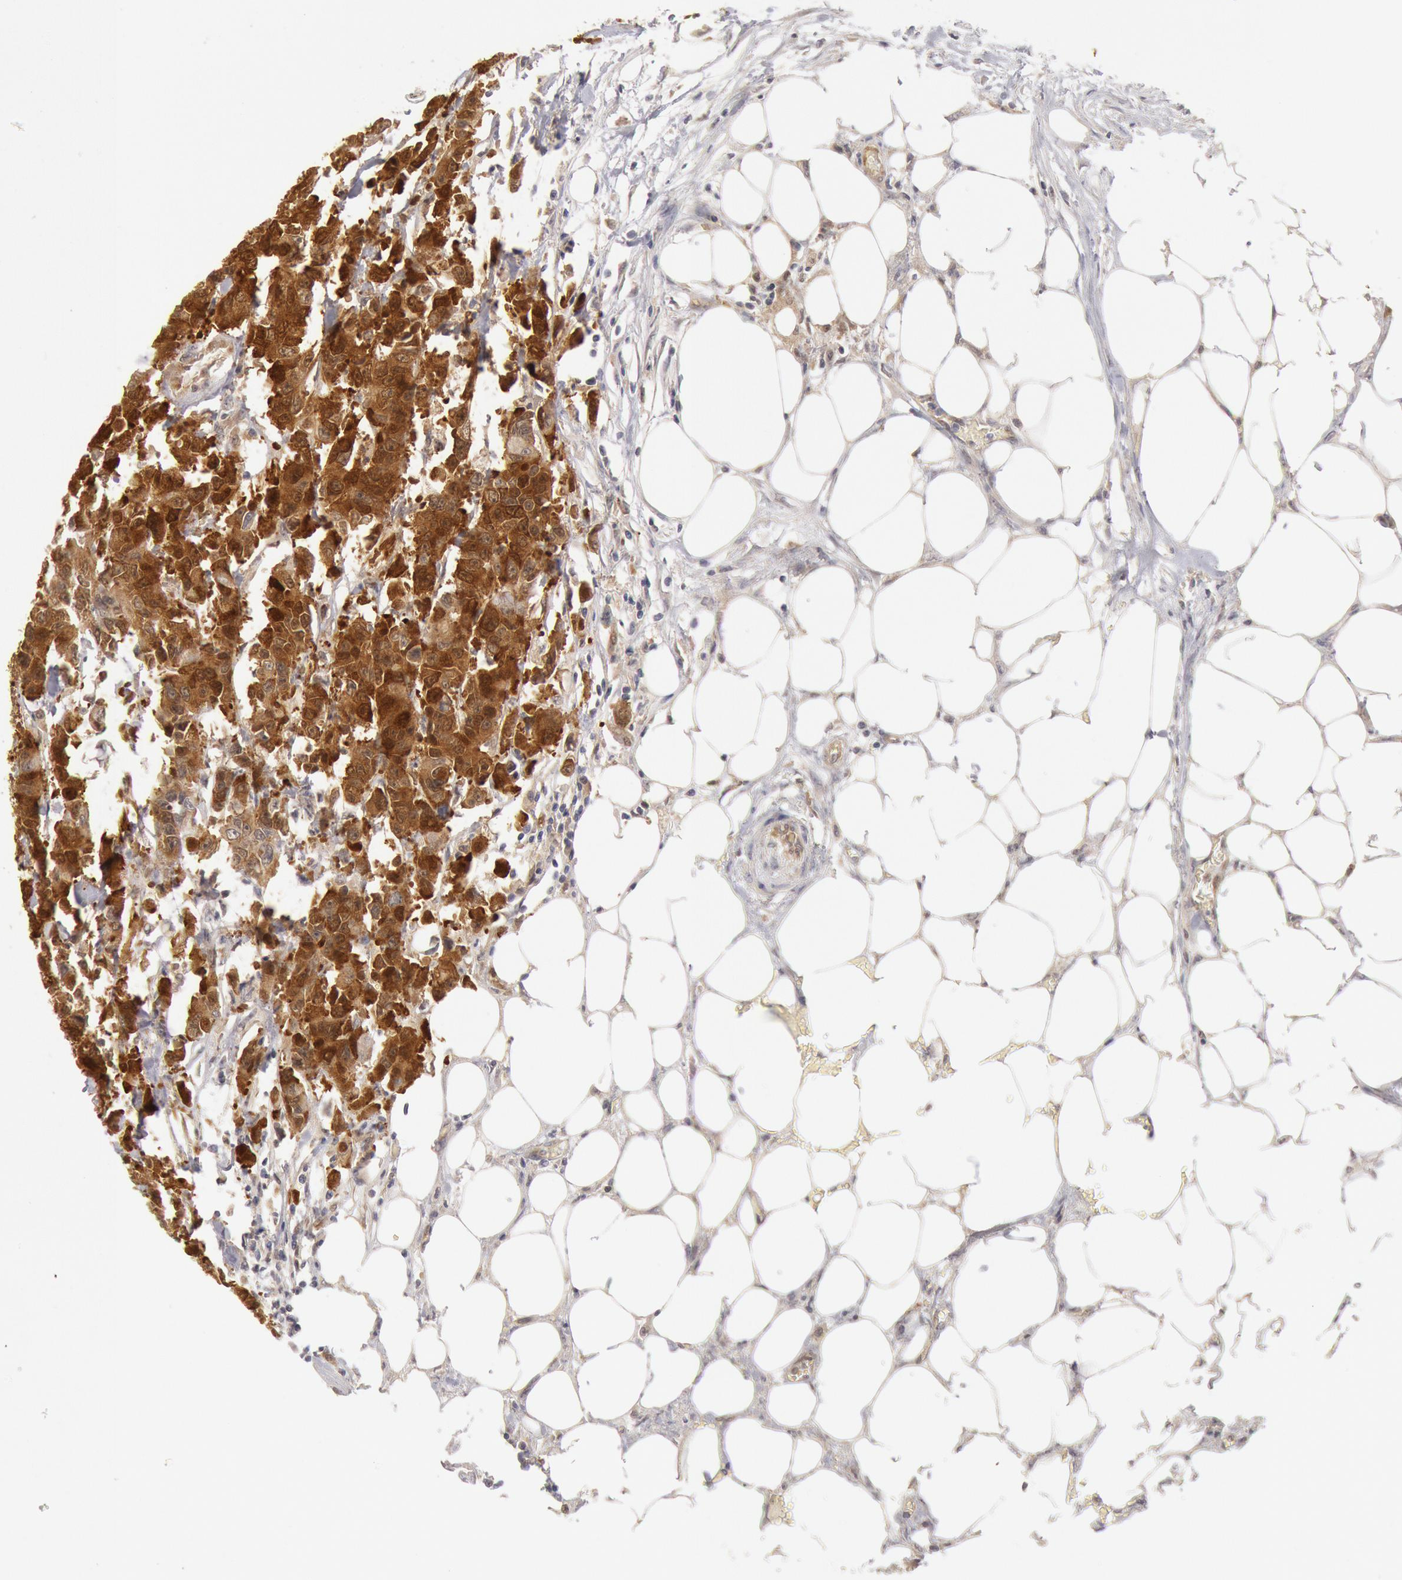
{"staining": {"intensity": "moderate", "quantity": ">75%", "location": "cytoplasmic/membranous"}, "tissue": "colorectal cancer", "cell_type": "Tumor cells", "image_type": "cancer", "snomed": [{"axis": "morphology", "description": "Adenocarcinoma, NOS"}, {"axis": "topography", "description": "Colon"}], "caption": "Brown immunohistochemical staining in adenocarcinoma (colorectal) shows moderate cytoplasmic/membranous expression in approximately >75% of tumor cells.", "gene": "DNAJA1", "patient": {"sex": "female", "age": 86}}